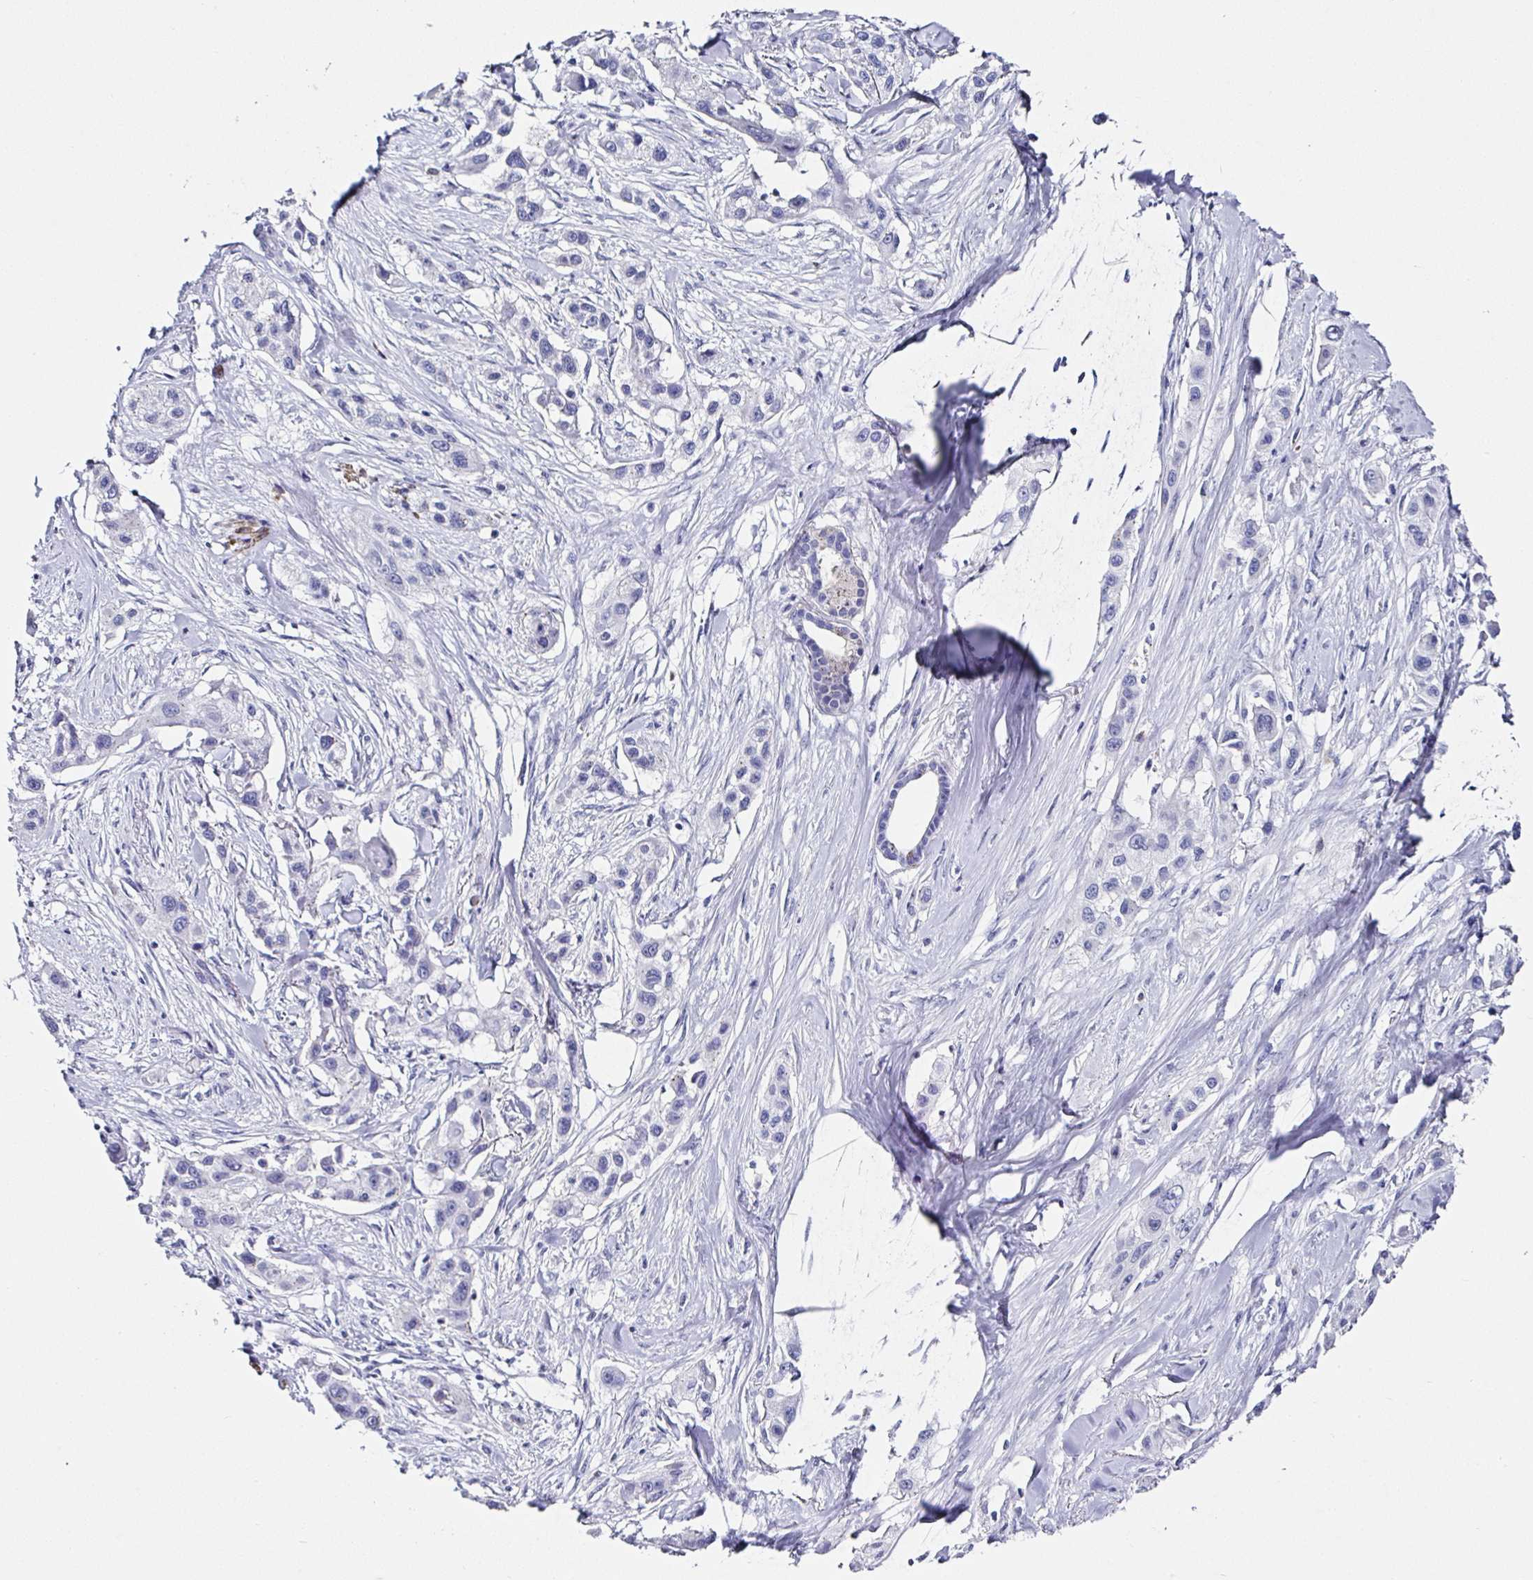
{"staining": {"intensity": "negative", "quantity": "none", "location": "none"}, "tissue": "skin cancer", "cell_type": "Tumor cells", "image_type": "cancer", "snomed": [{"axis": "morphology", "description": "Squamous cell carcinoma, NOS"}, {"axis": "topography", "description": "Skin"}], "caption": "Protein analysis of skin cancer (squamous cell carcinoma) reveals no significant positivity in tumor cells.", "gene": "PPFIA4", "patient": {"sex": "male", "age": 63}}